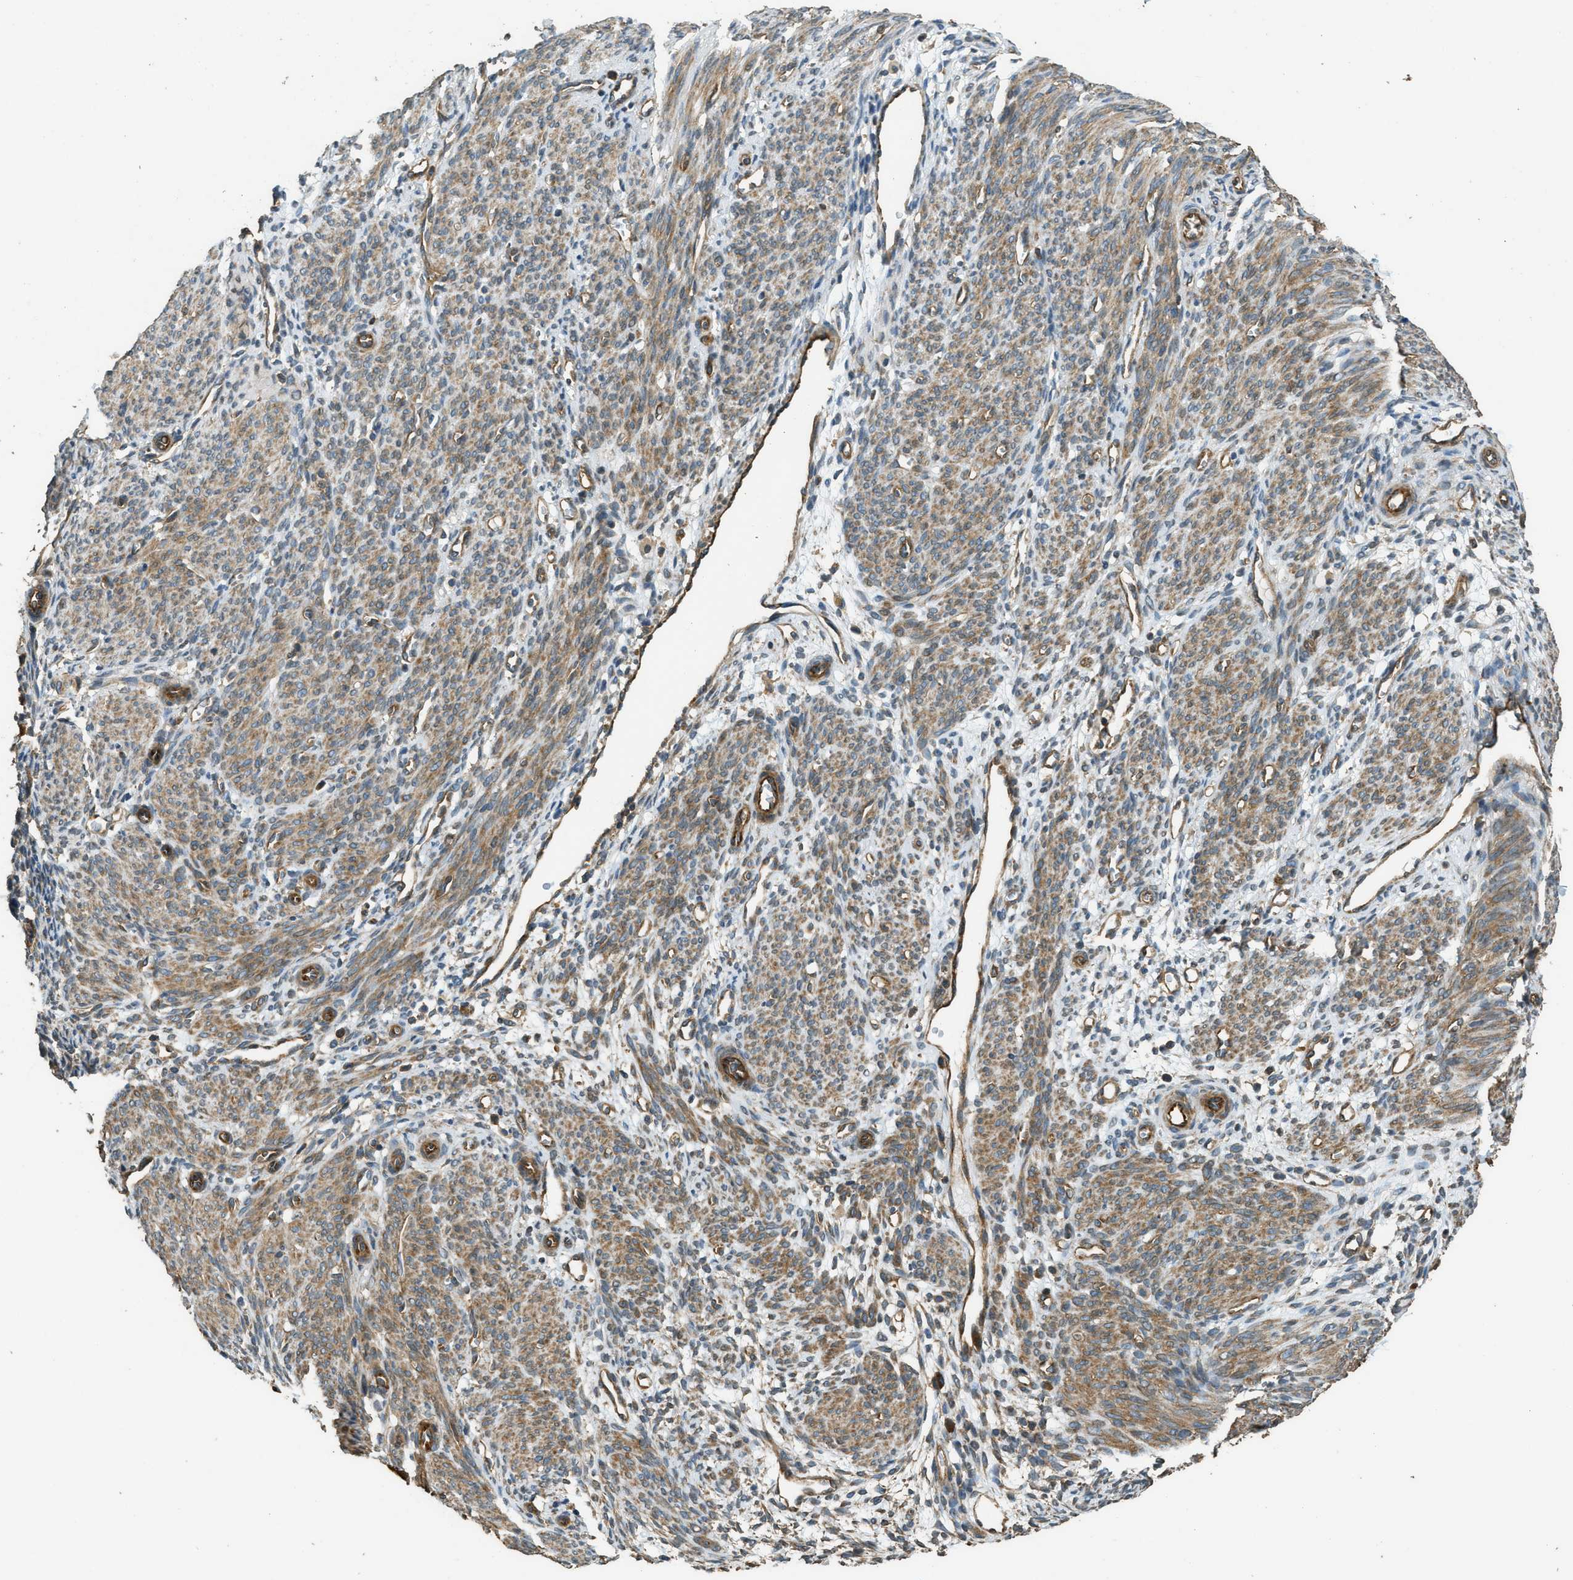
{"staining": {"intensity": "moderate", "quantity": "<25%", "location": "cytoplasmic/membranous"}, "tissue": "endometrium", "cell_type": "Cells in endometrial stroma", "image_type": "normal", "snomed": [{"axis": "morphology", "description": "Normal tissue, NOS"}, {"axis": "morphology", "description": "Adenocarcinoma, NOS"}, {"axis": "topography", "description": "Endometrium"}, {"axis": "topography", "description": "Ovary"}], "caption": "Immunohistochemical staining of normal endometrium exhibits moderate cytoplasmic/membranous protein positivity in approximately <25% of cells in endometrial stroma. (brown staining indicates protein expression, while blue staining denotes nuclei).", "gene": "MARS1", "patient": {"sex": "female", "age": 68}}